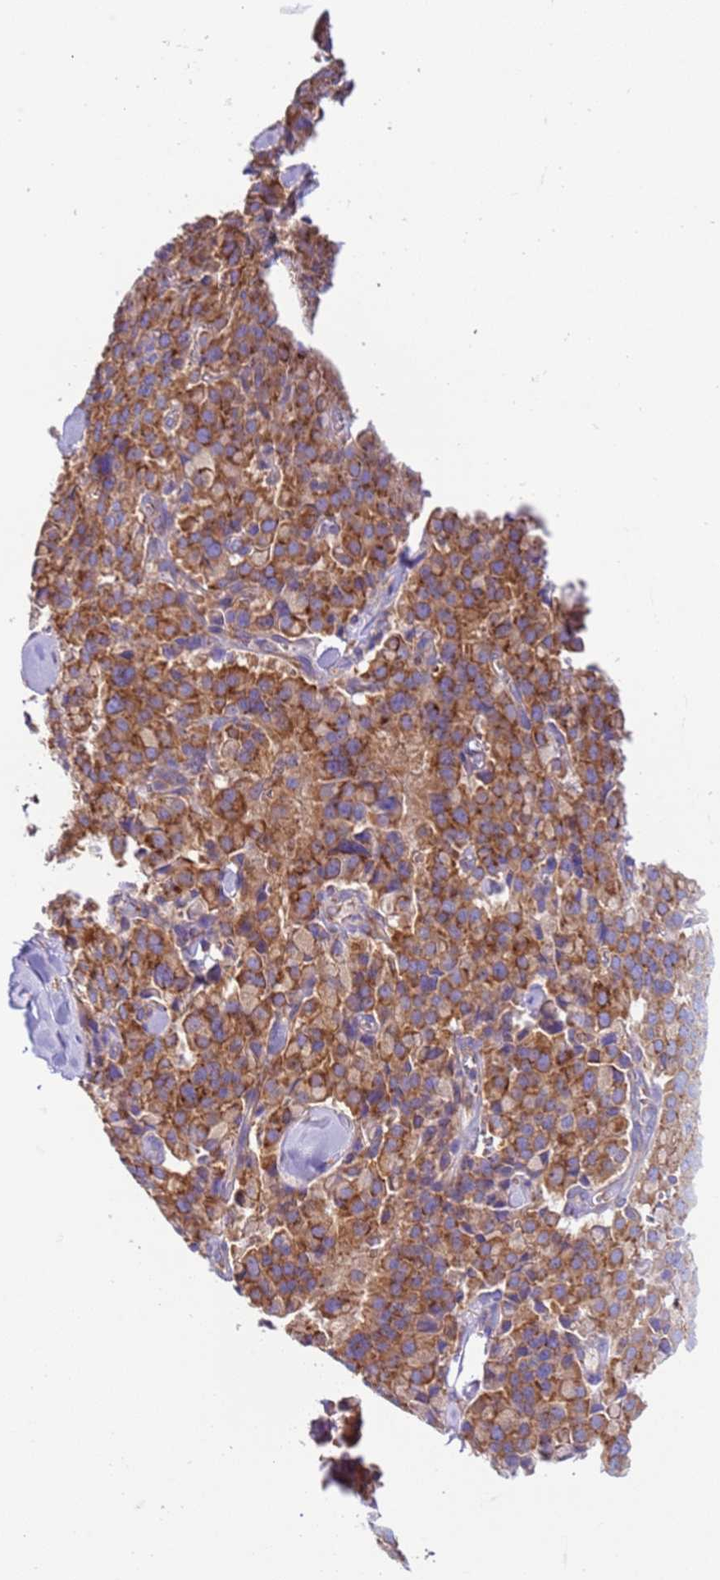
{"staining": {"intensity": "moderate", "quantity": ">75%", "location": "cytoplasmic/membranous"}, "tissue": "pancreatic cancer", "cell_type": "Tumor cells", "image_type": "cancer", "snomed": [{"axis": "morphology", "description": "Adenocarcinoma, NOS"}, {"axis": "topography", "description": "Pancreas"}], "caption": "Pancreatic adenocarcinoma was stained to show a protein in brown. There is medium levels of moderate cytoplasmic/membranous staining in approximately >75% of tumor cells. Nuclei are stained in blue.", "gene": "VARS1", "patient": {"sex": "male", "age": 65}}